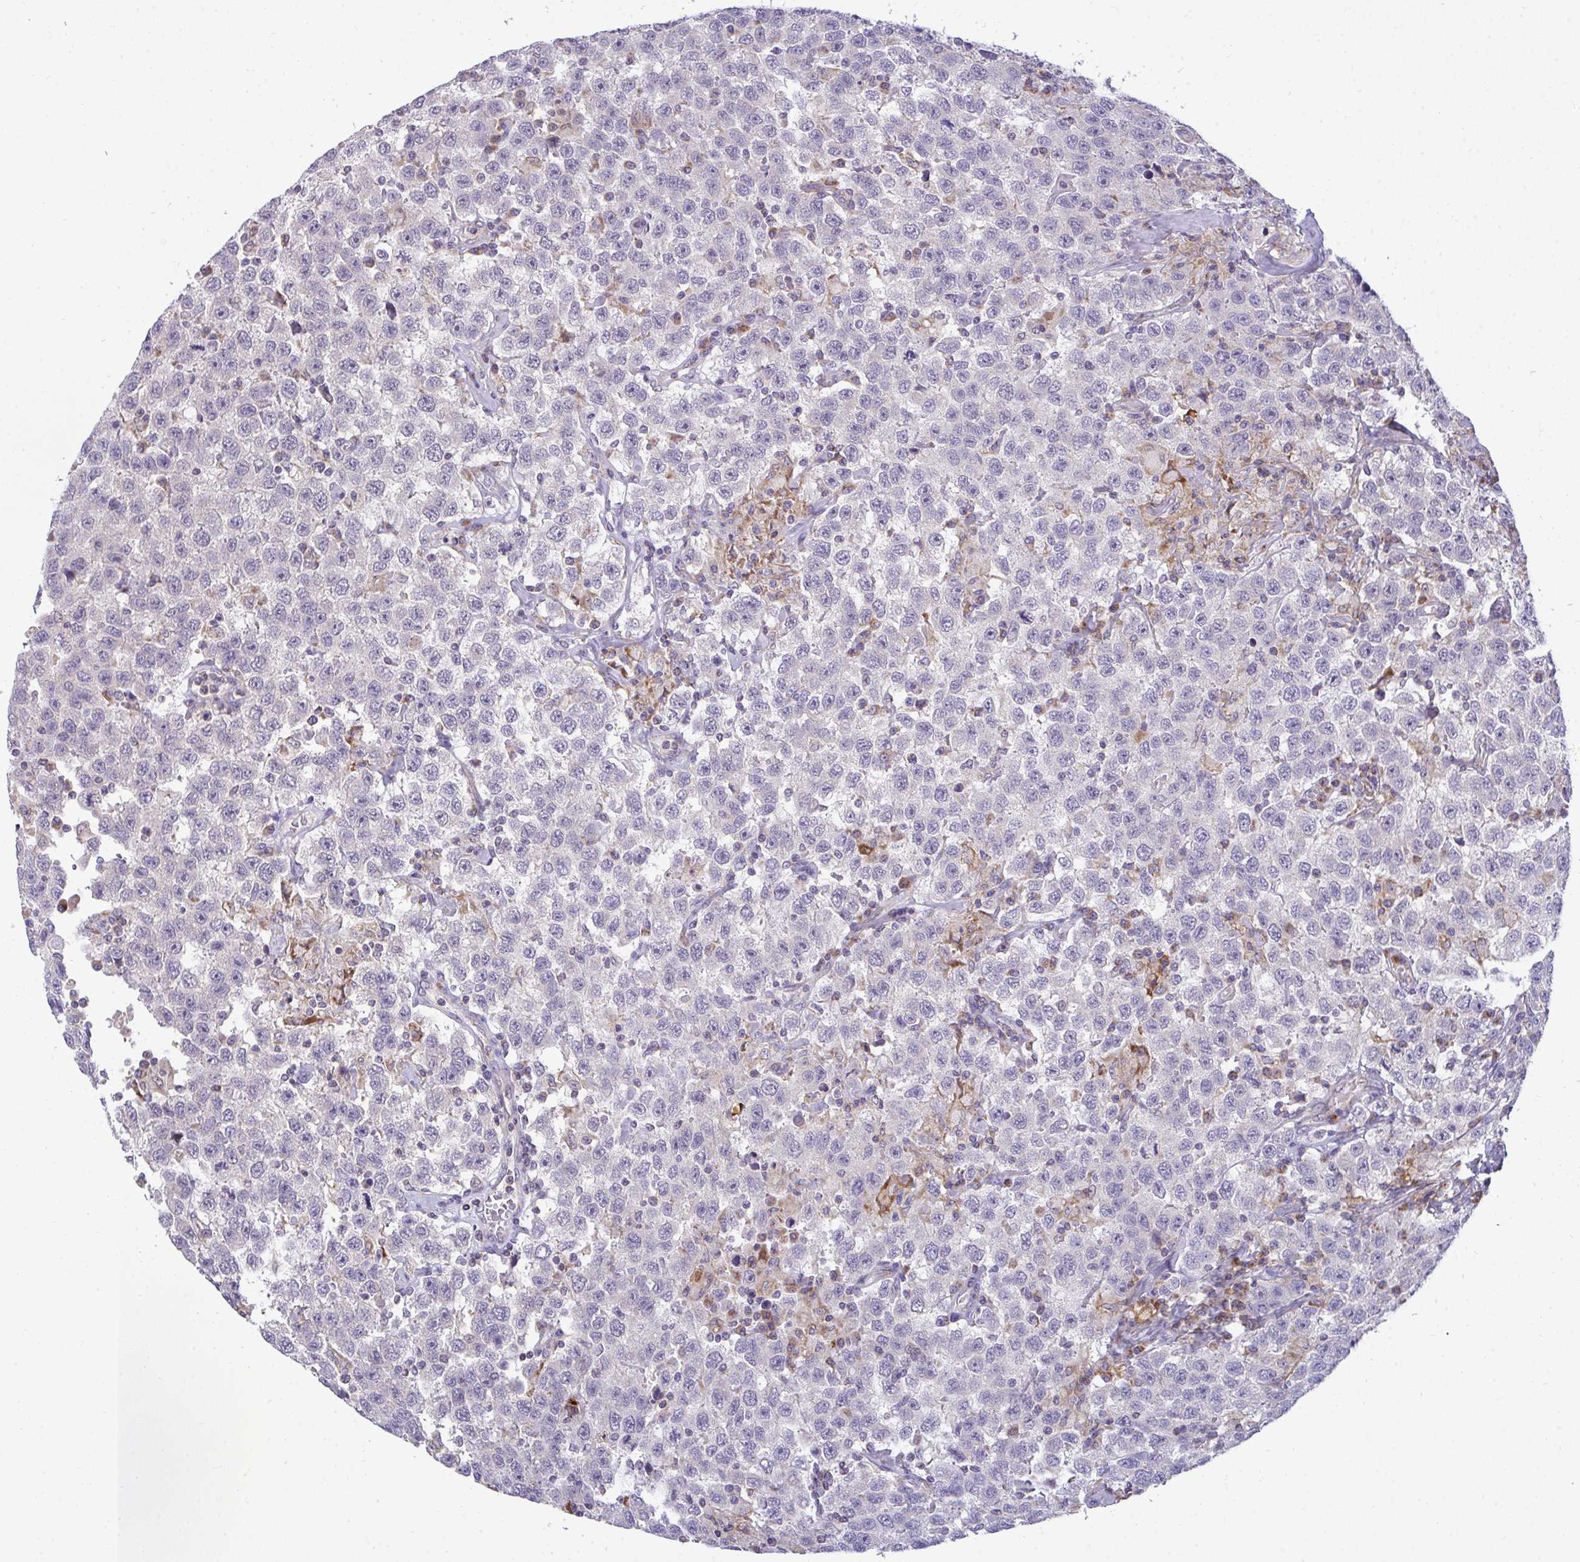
{"staining": {"intensity": "negative", "quantity": "none", "location": "none"}, "tissue": "testis cancer", "cell_type": "Tumor cells", "image_type": "cancer", "snomed": [{"axis": "morphology", "description": "Seminoma, NOS"}, {"axis": "topography", "description": "Testis"}], "caption": "High power microscopy micrograph of an immunohistochemistry micrograph of testis cancer, revealing no significant staining in tumor cells.", "gene": "SRRM4", "patient": {"sex": "male", "age": 41}}